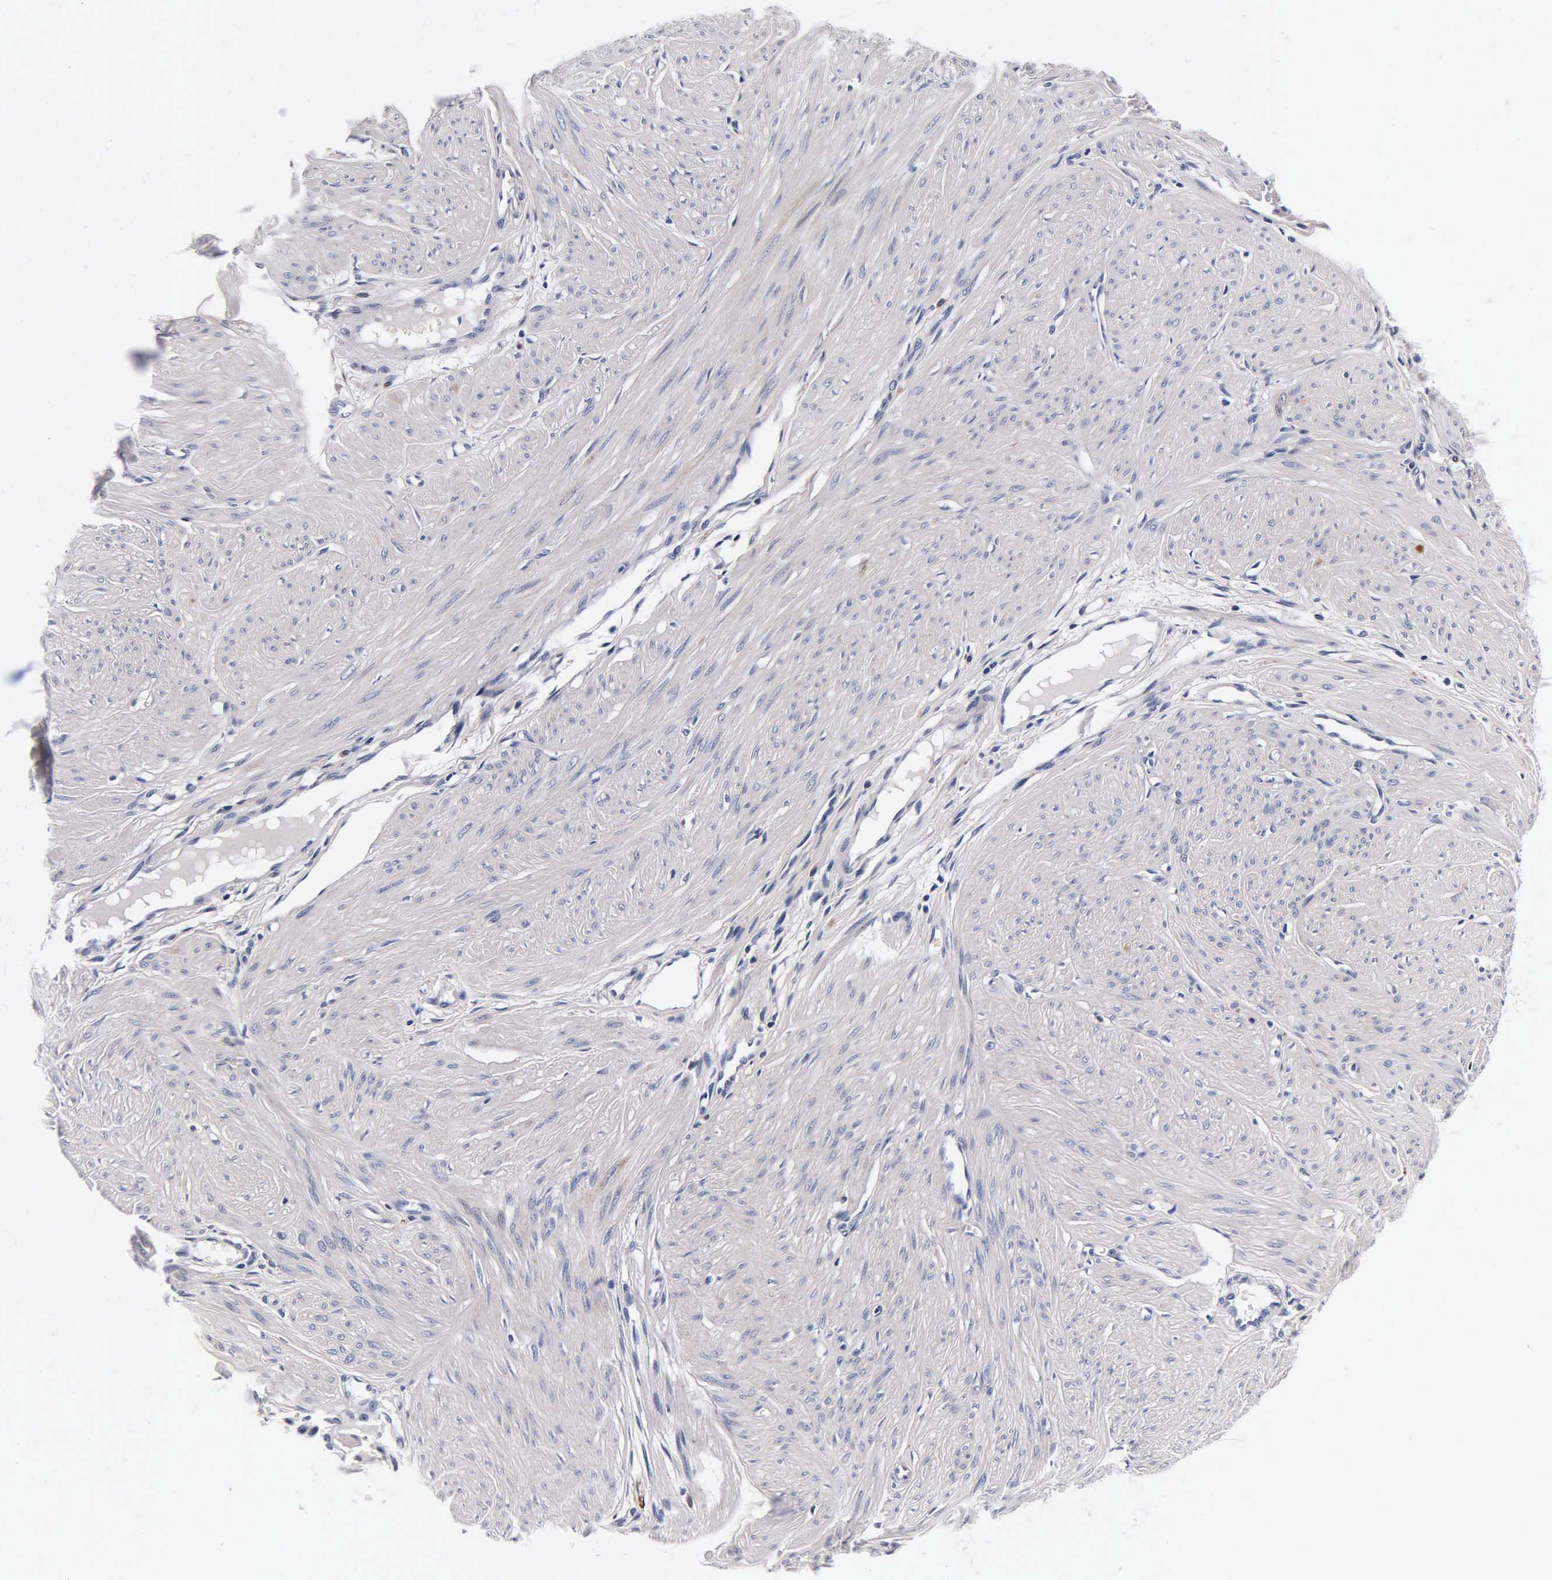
{"staining": {"intensity": "moderate", "quantity": ">75%", "location": "cytoplasmic/membranous"}, "tissue": "smooth muscle", "cell_type": "Smooth muscle cells", "image_type": "normal", "snomed": [{"axis": "morphology", "description": "Normal tissue, NOS"}, {"axis": "topography", "description": "Uterus"}], "caption": "Human smooth muscle stained with a brown dye exhibits moderate cytoplasmic/membranous positive positivity in about >75% of smooth muscle cells.", "gene": "ENO2", "patient": {"sex": "female", "age": 45}}